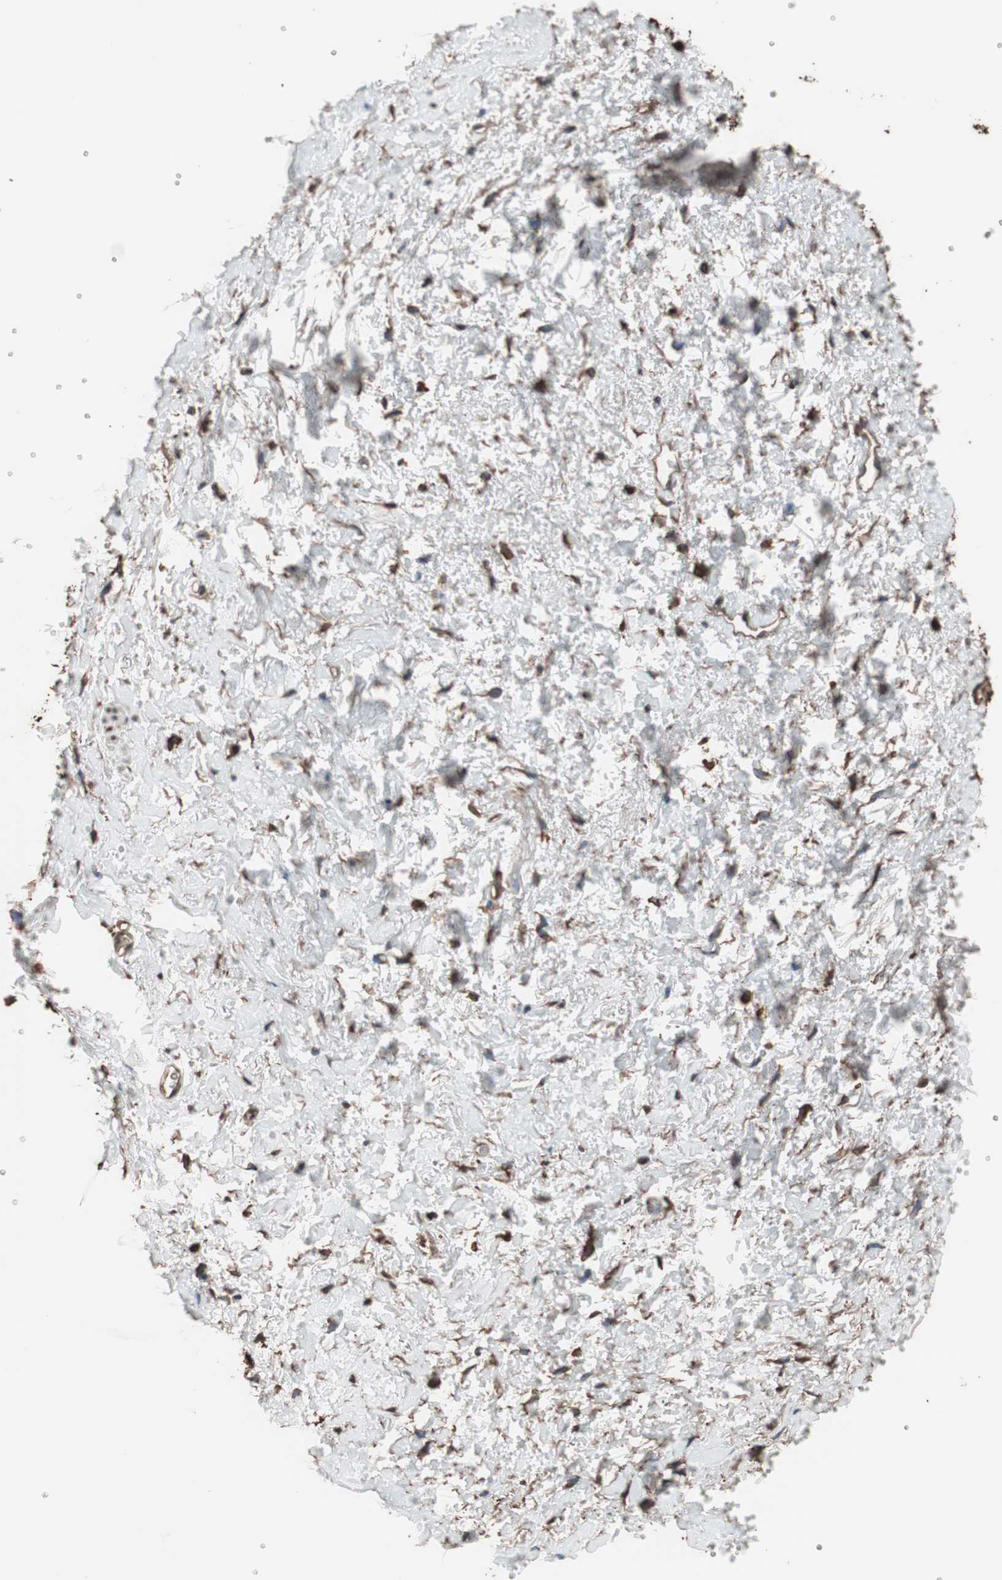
{"staining": {"intensity": "strong", "quantity": ">75%", "location": "cytoplasmic/membranous"}, "tissue": "adipose tissue", "cell_type": "Adipocytes", "image_type": "normal", "snomed": [{"axis": "morphology", "description": "Normal tissue, NOS"}, {"axis": "topography", "description": "Soft tissue"}, {"axis": "topography", "description": "Peripheral nerve tissue"}], "caption": "Immunohistochemical staining of benign adipose tissue shows high levels of strong cytoplasmic/membranous expression in approximately >75% of adipocytes.", "gene": "CALM2", "patient": {"sex": "female", "age": 71}}